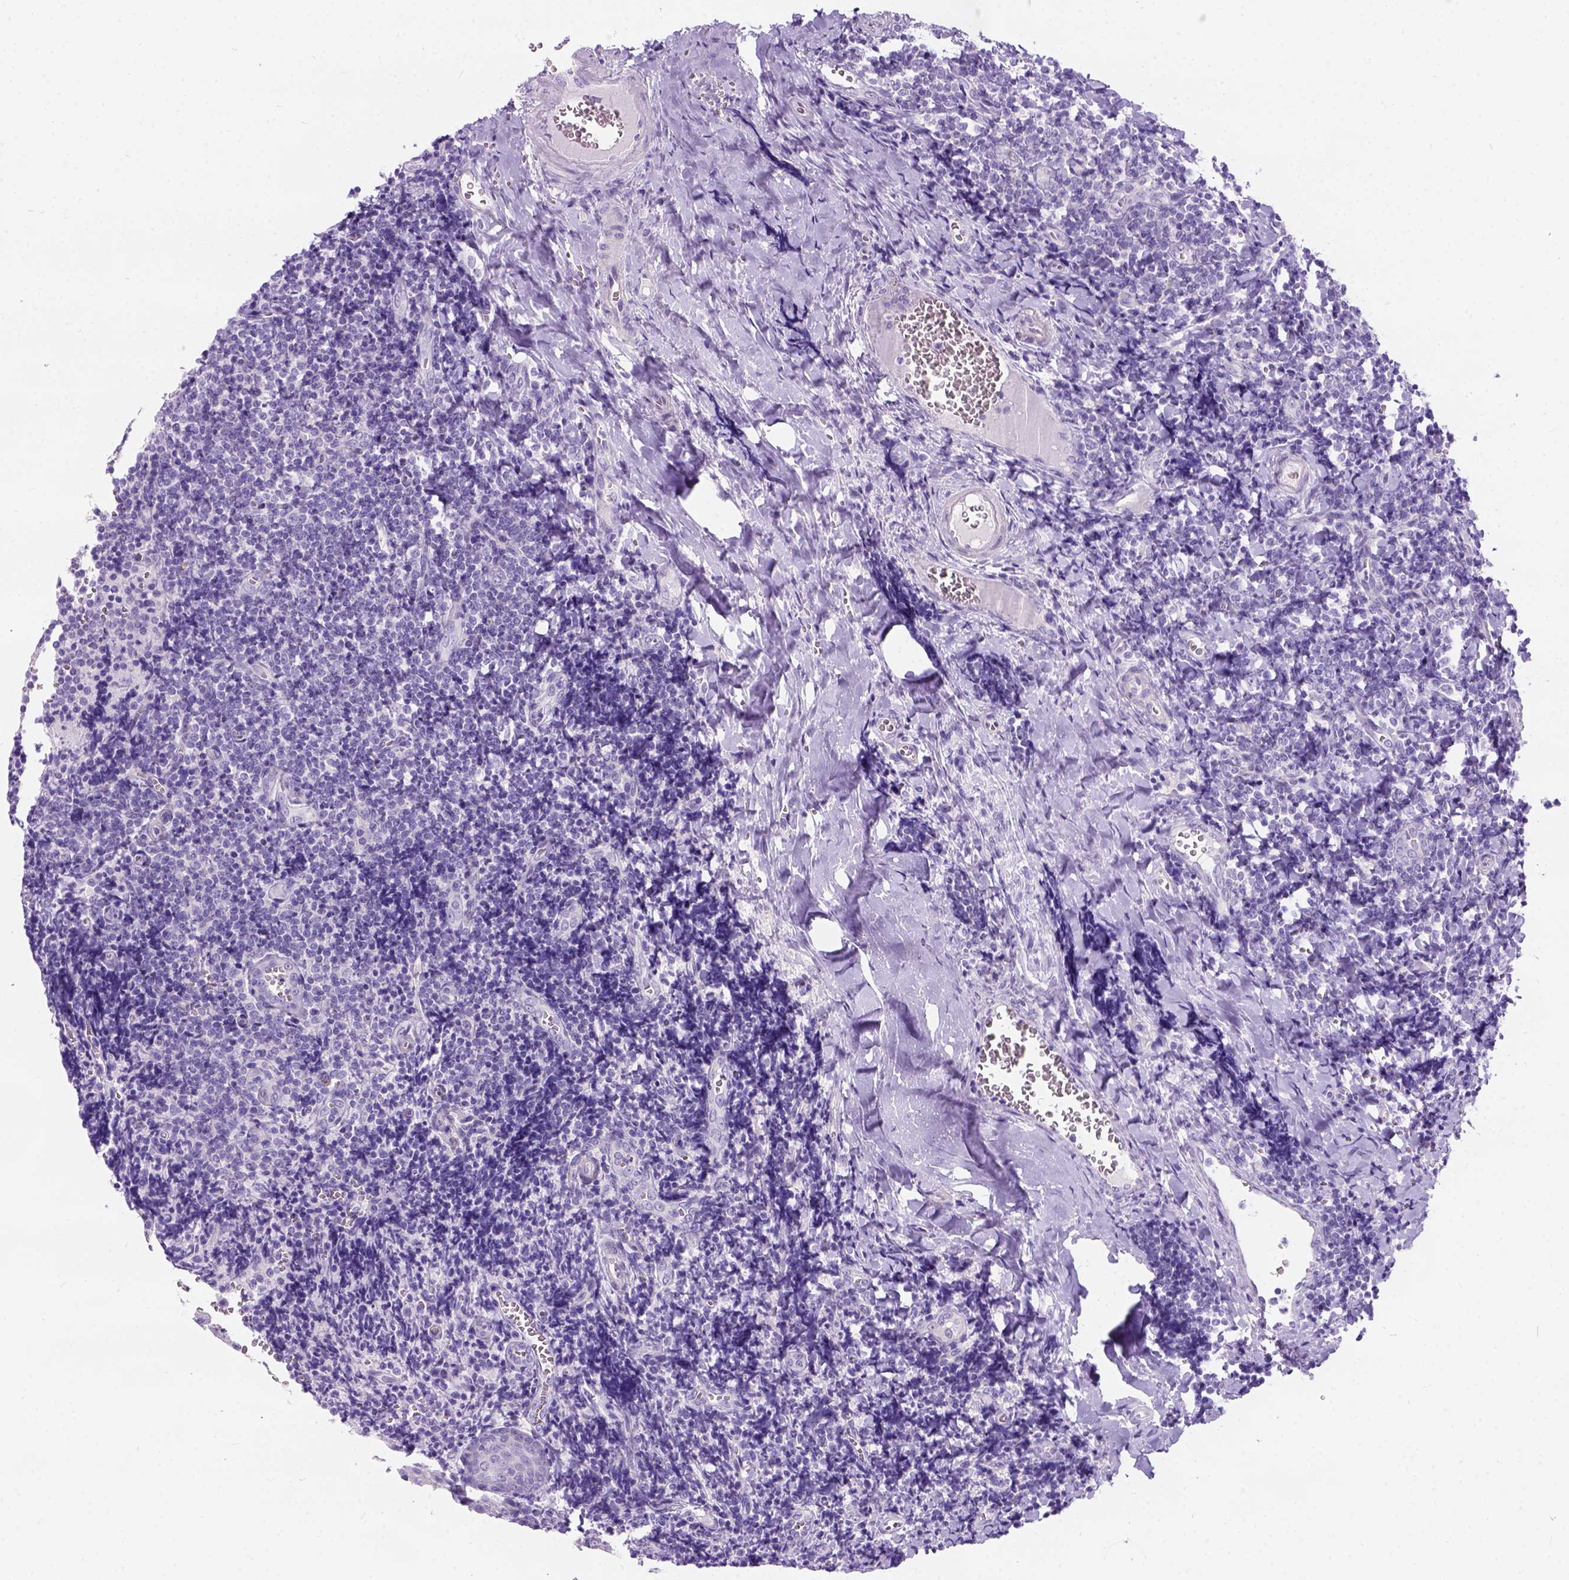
{"staining": {"intensity": "negative", "quantity": "none", "location": "none"}, "tissue": "tonsil", "cell_type": "Germinal center cells", "image_type": "normal", "snomed": [{"axis": "morphology", "description": "Normal tissue, NOS"}, {"axis": "morphology", "description": "Inflammation, NOS"}, {"axis": "topography", "description": "Tonsil"}], "caption": "The histopathology image reveals no significant staining in germinal center cells of tonsil.", "gene": "C7orf57", "patient": {"sex": "female", "age": 31}}